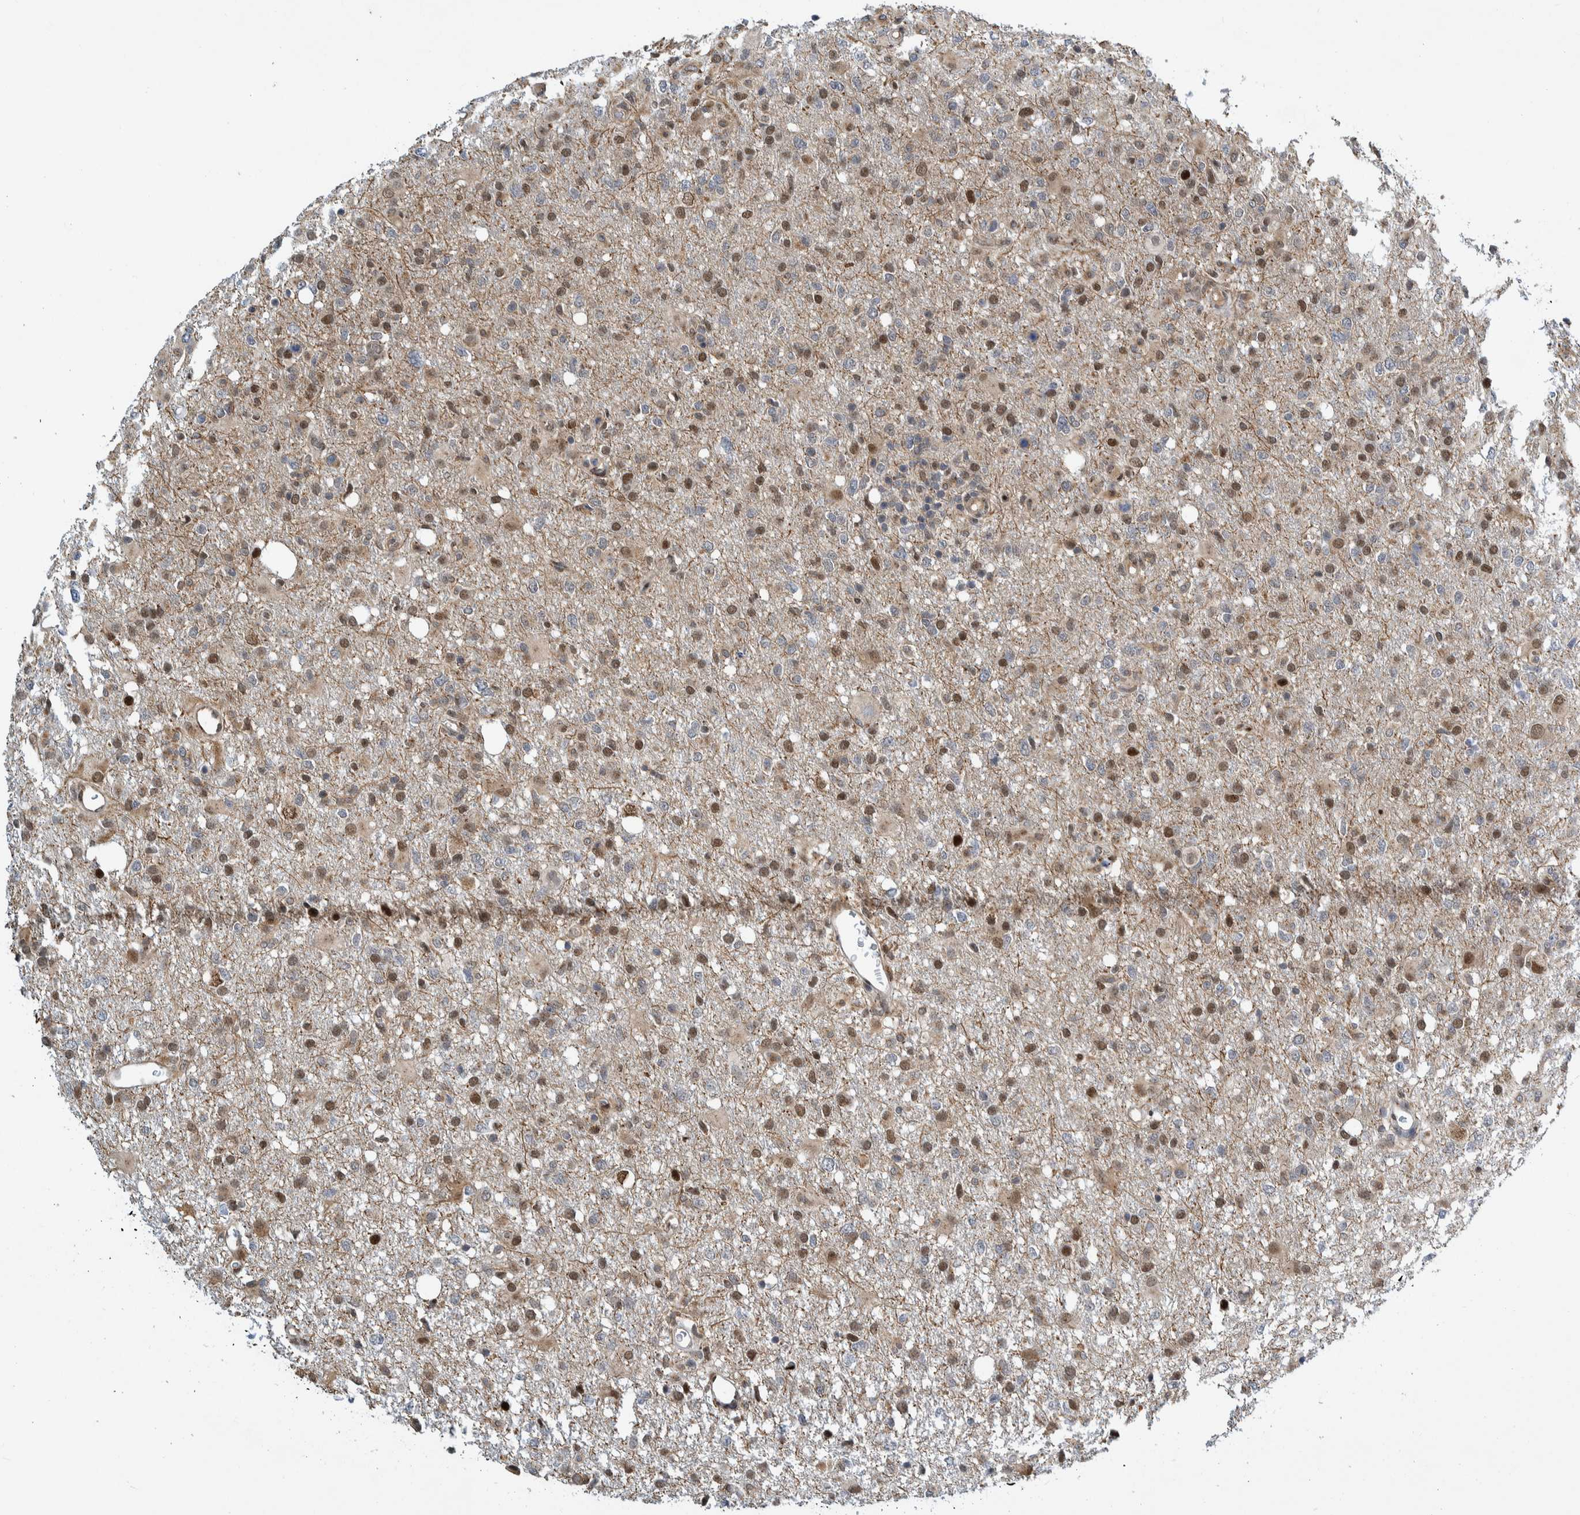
{"staining": {"intensity": "moderate", "quantity": "25%-75%", "location": "nuclear"}, "tissue": "glioma", "cell_type": "Tumor cells", "image_type": "cancer", "snomed": [{"axis": "morphology", "description": "Glioma, malignant, High grade"}, {"axis": "topography", "description": "Brain"}], "caption": "A brown stain shows moderate nuclear staining of a protein in human malignant glioma (high-grade) tumor cells.", "gene": "CCDC57", "patient": {"sex": "female", "age": 57}}